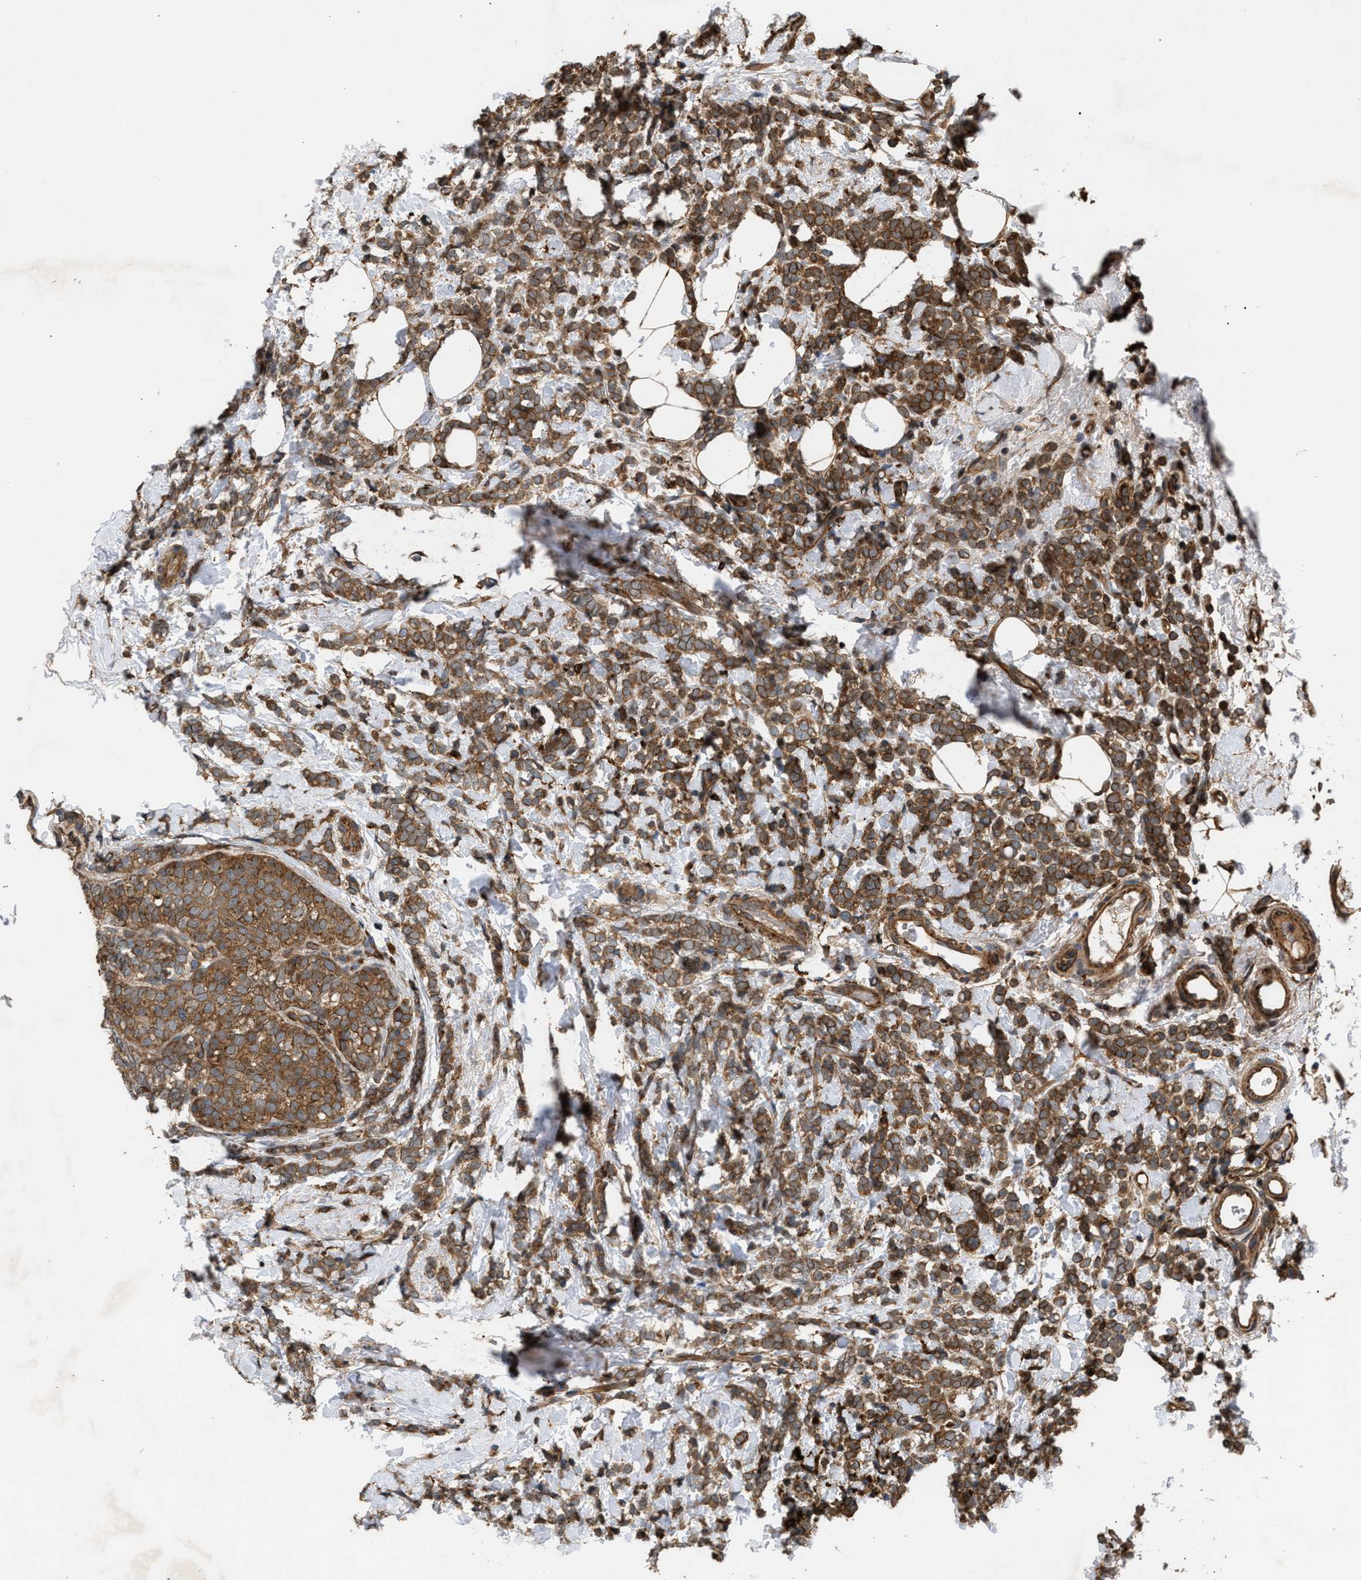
{"staining": {"intensity": "moderate", "quantity": ">75%", "location": "cytoplasmic/membranous"}, "tissue": "breast cancer", "cell_type": "Tumor cells", "image_type": "cancer", "snomed": [{"axis": "morphology", "description": "Lobular carcinoma"}, {"axis": "topography", "description": "Breast"}], "caption": "Immunohistochemistry histopathology image of lobular carcinoma (breast) stained for a protein (brown), which exhibits medium levels of moderate cytoplasmic/membranous expression in about >75% of tumor cells.", "gene": "GCC1", "patient": {"sex": "female", "age": 50}}